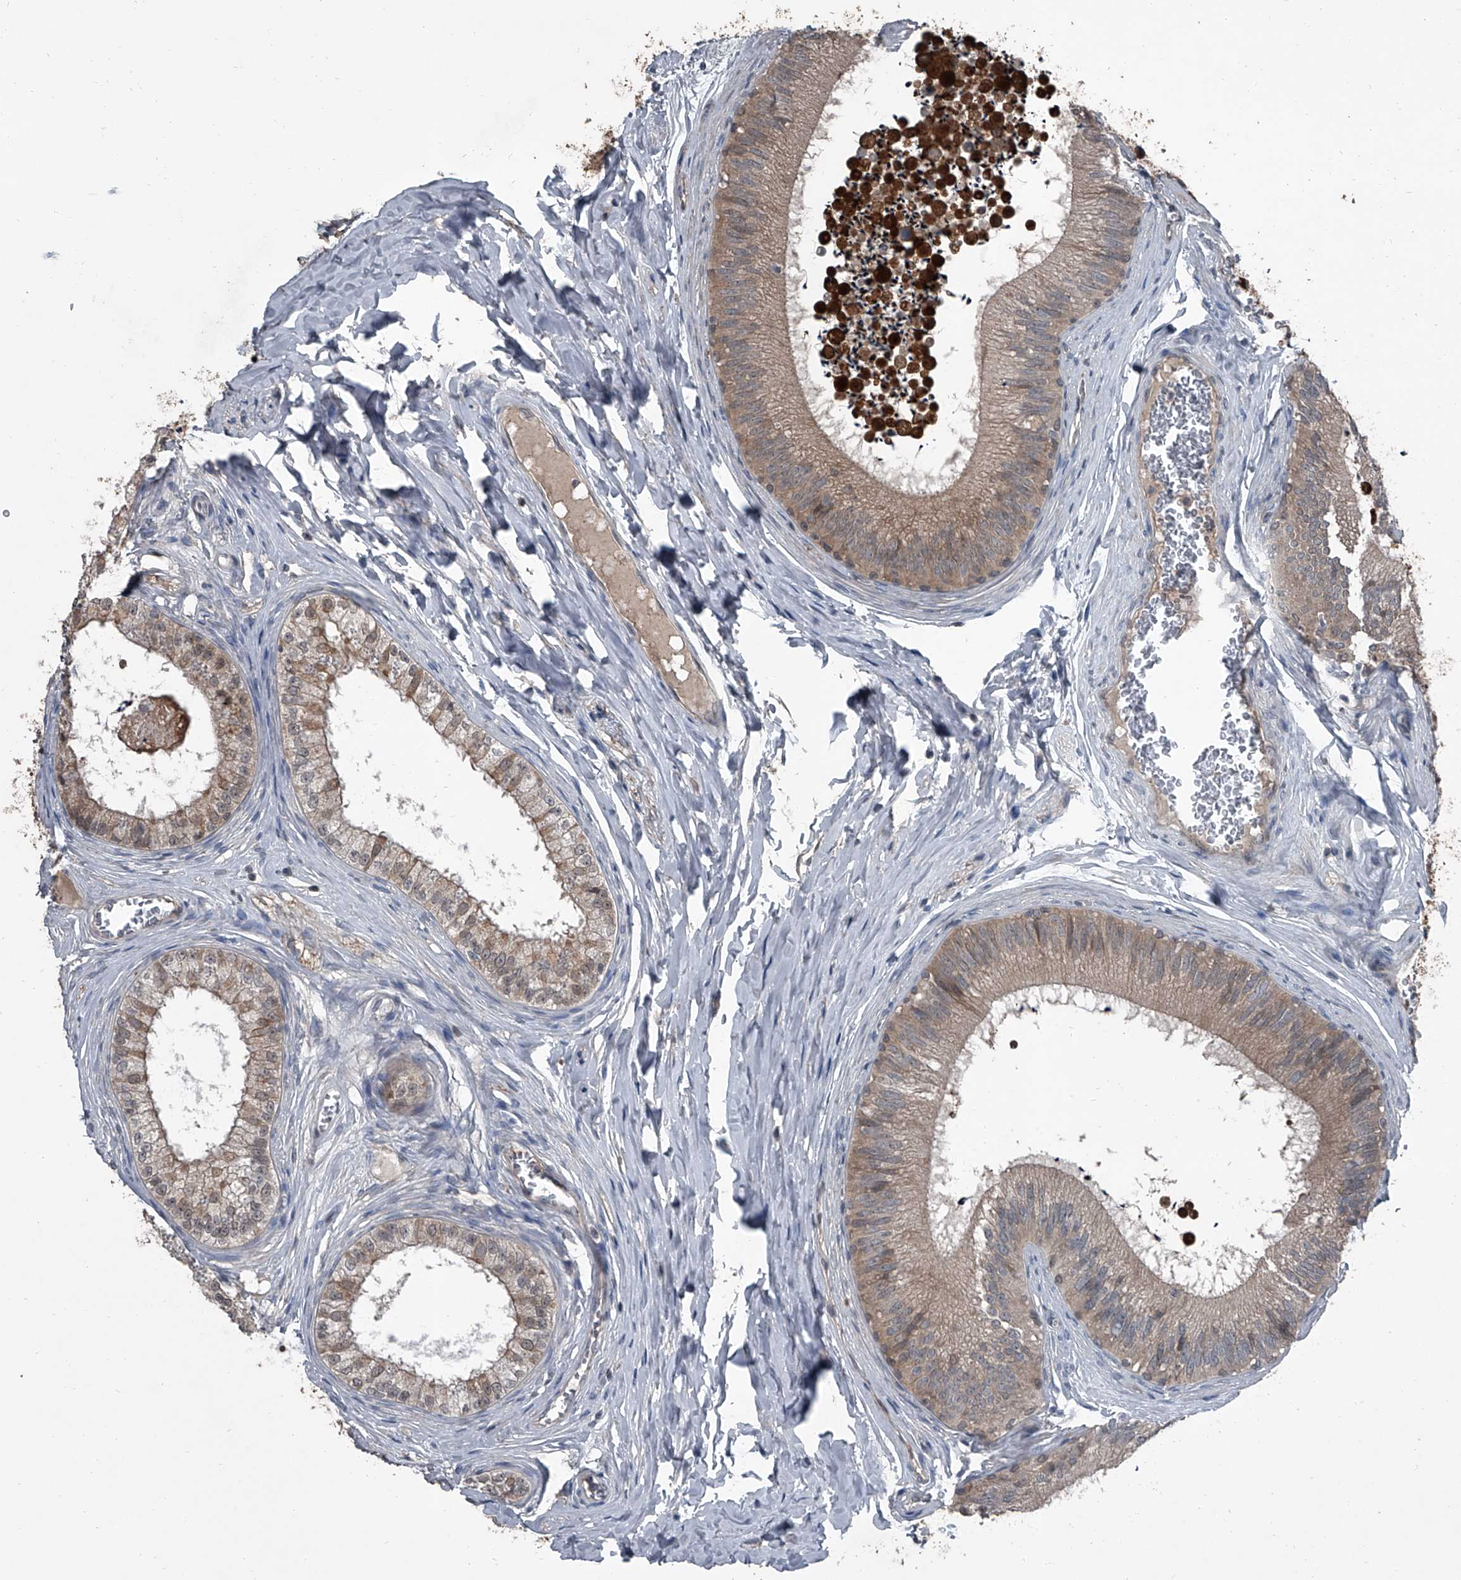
{"staining": {"intensity": "weak", "quantity": ">75%", "location": "cytoplasmic/membranous"}, "tissue": "epididymis", "cell_type": "Glandular cells", "image_type": "normal", "snomed": [{"axis": "morphology", "description": "Normal tissue, NOS"}, {"axis": "topography", "description": "Epididymis"}], "caption": "Normal epididymis exhibits weak cytoplasmic/membranous staining in about >75% of glandular cells The staining was performed using DAB to visualize the protein expression in brown, while the nuclei were stained in blue with hematoxylin (Magnification: 20x)..", "gene": "OARD1", "patient": {"sex": "male", "age": 29}}